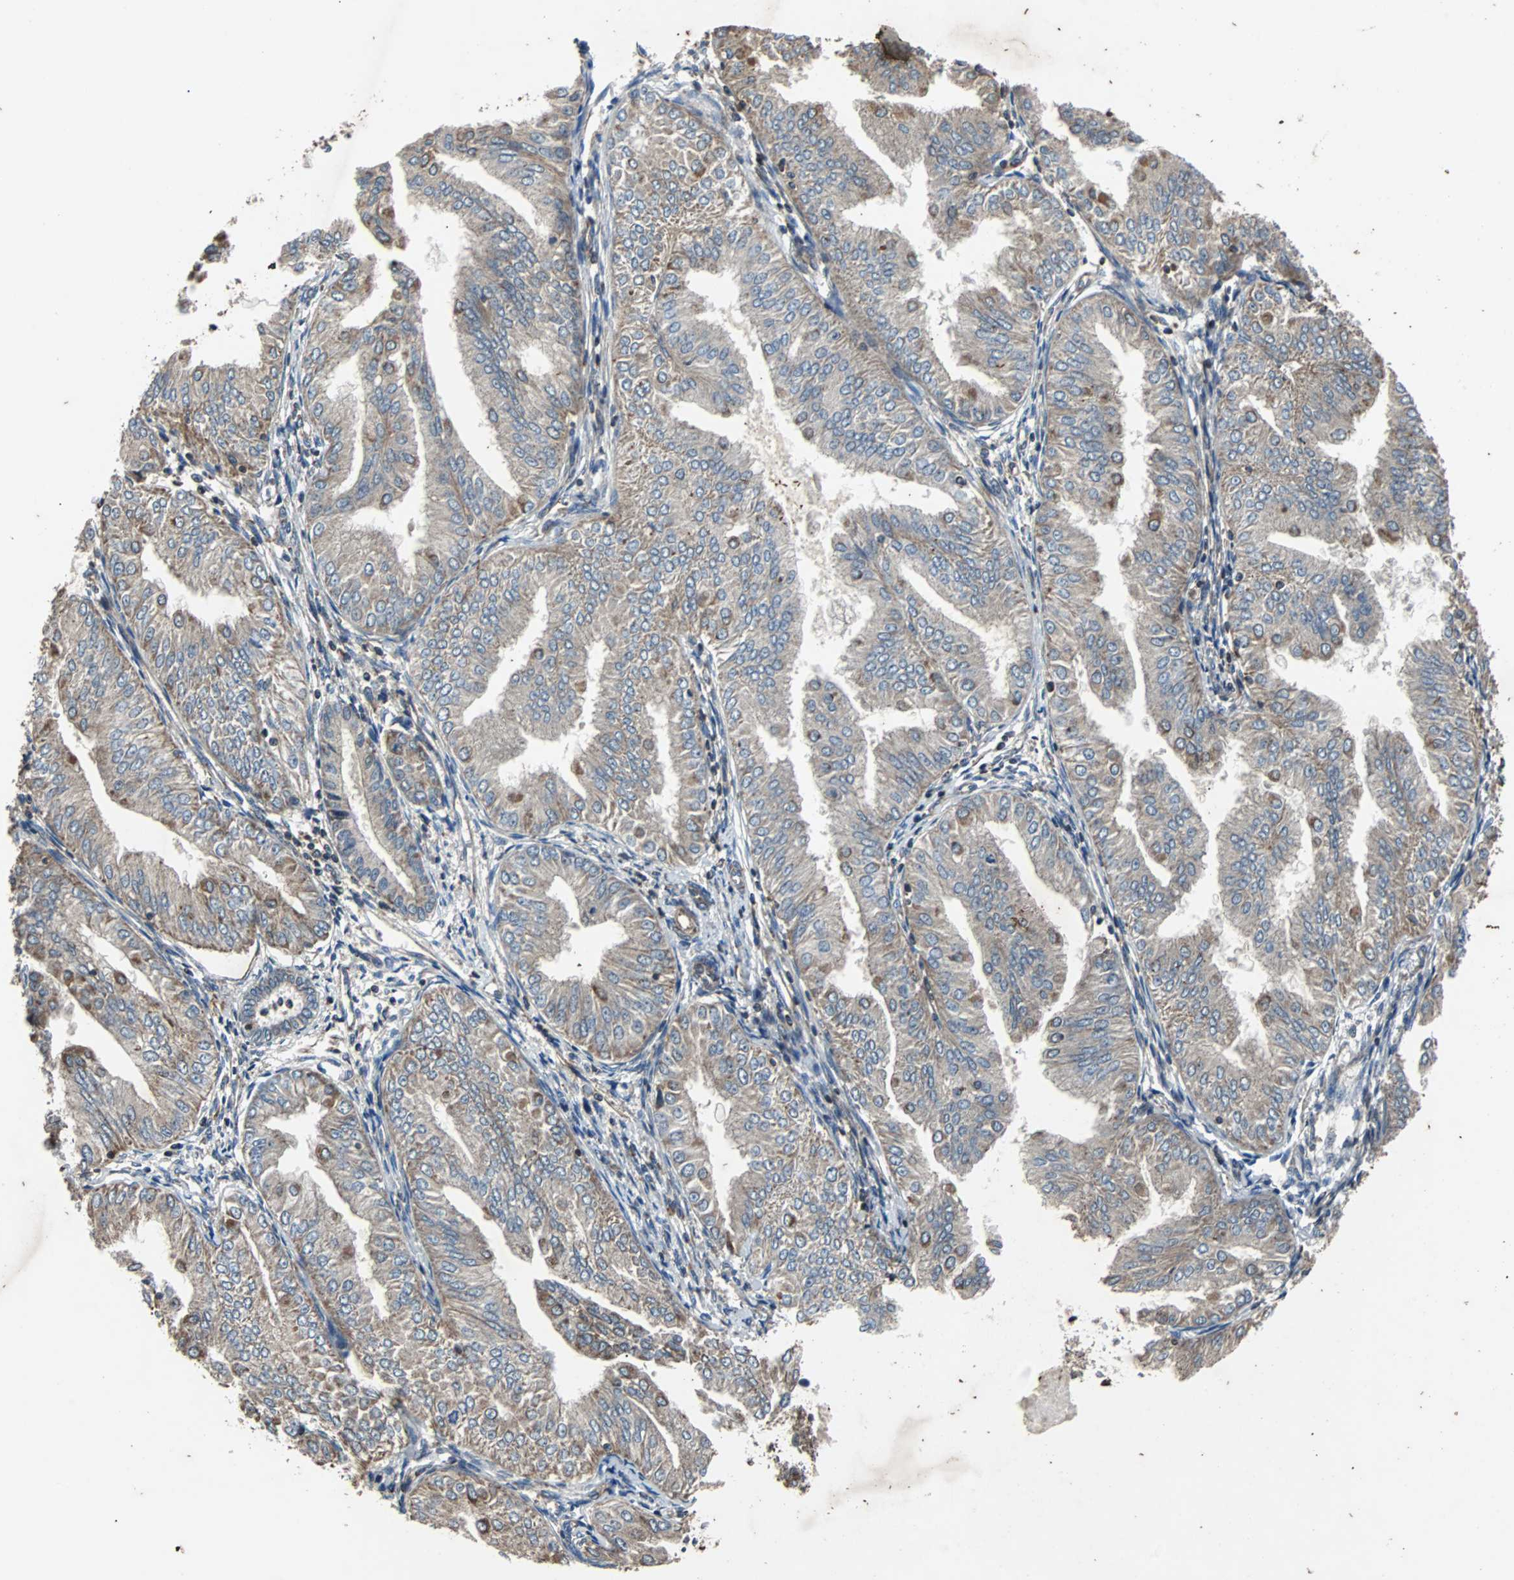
{"staining": {"intensity": "moderate", "quantity": "25%-75%", "location": "cytoplasmic/membranous"}, "tissue": "endometrial cancer", "cell_type": "Tumor cells", "image_type": "cancer", "snomed": [{"axis": "morphology", "description": "Adenocarcinoma, NOS"}, {"axis": "topography", "description": "Endometrium"}], "caption": "Endometrial cancer (adenocarcinoma) stained with DAB (3,3'-diaminobenzidine) immunohistochemistry reveals medium levels of moderate cytoplasmic/membranous expression in approximately 25%-75% of tumor cells.", "gene": "ACTR3", "patient": {"sex": "female", "age": 53}}